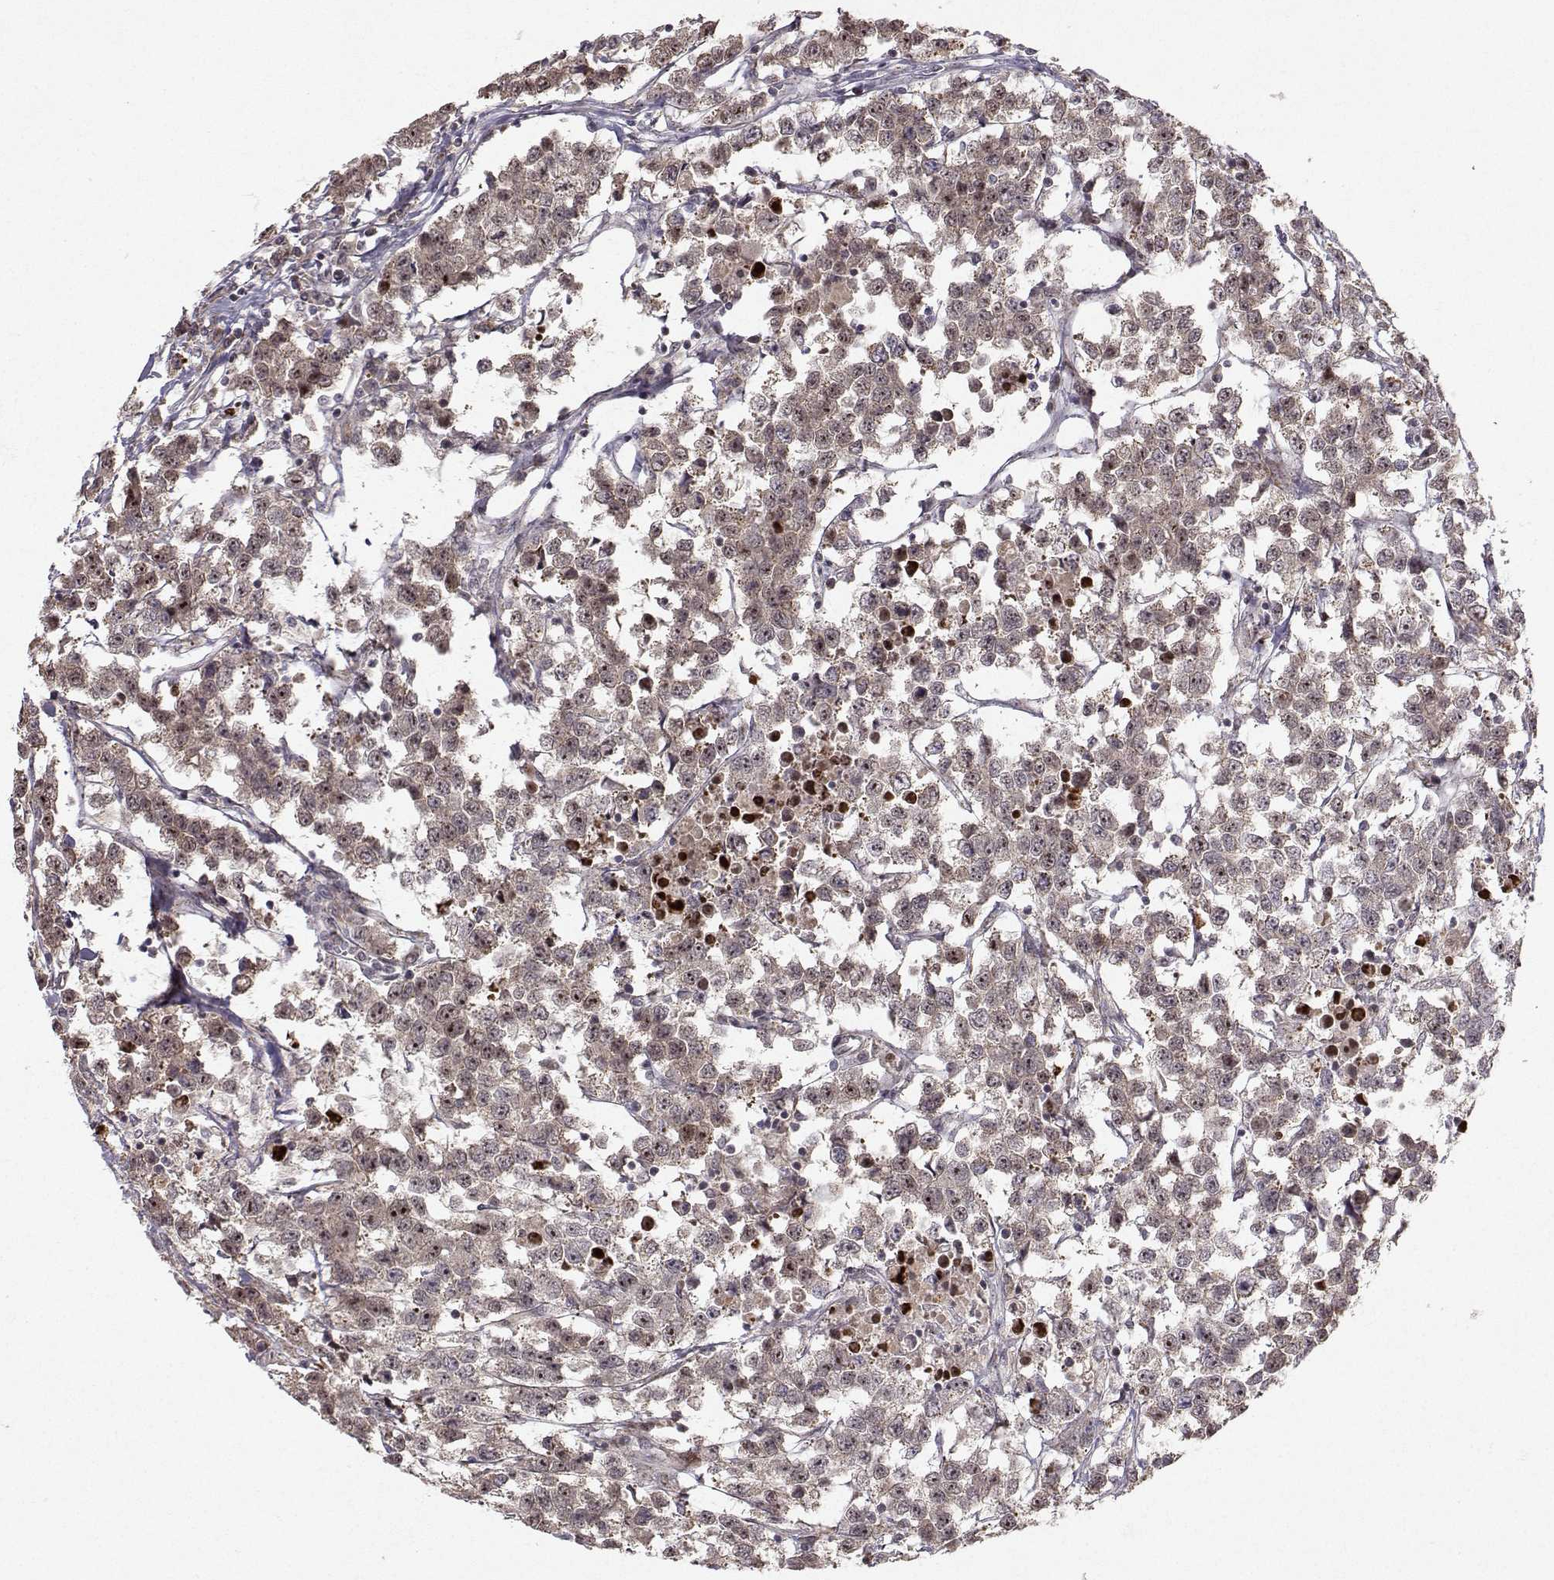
{"staining": {"intensity": "strong", "quantity": "<25%", "location": "nuclear"}, "tissue": "testis cancer", "cell_type": "Tumor cells", "image_type": "cancer", "snomed": [{"axis": "morphology", "description": "Seminoma, NOS"}, {"axis": "topography", "description": "Testis"}], "caption": "Protein expression analysis of testis seminoma displays strong nuclear expression in about <25% of tumor cells.", "gene": "APC", "patient": {"sex": "male", "age": 59}}